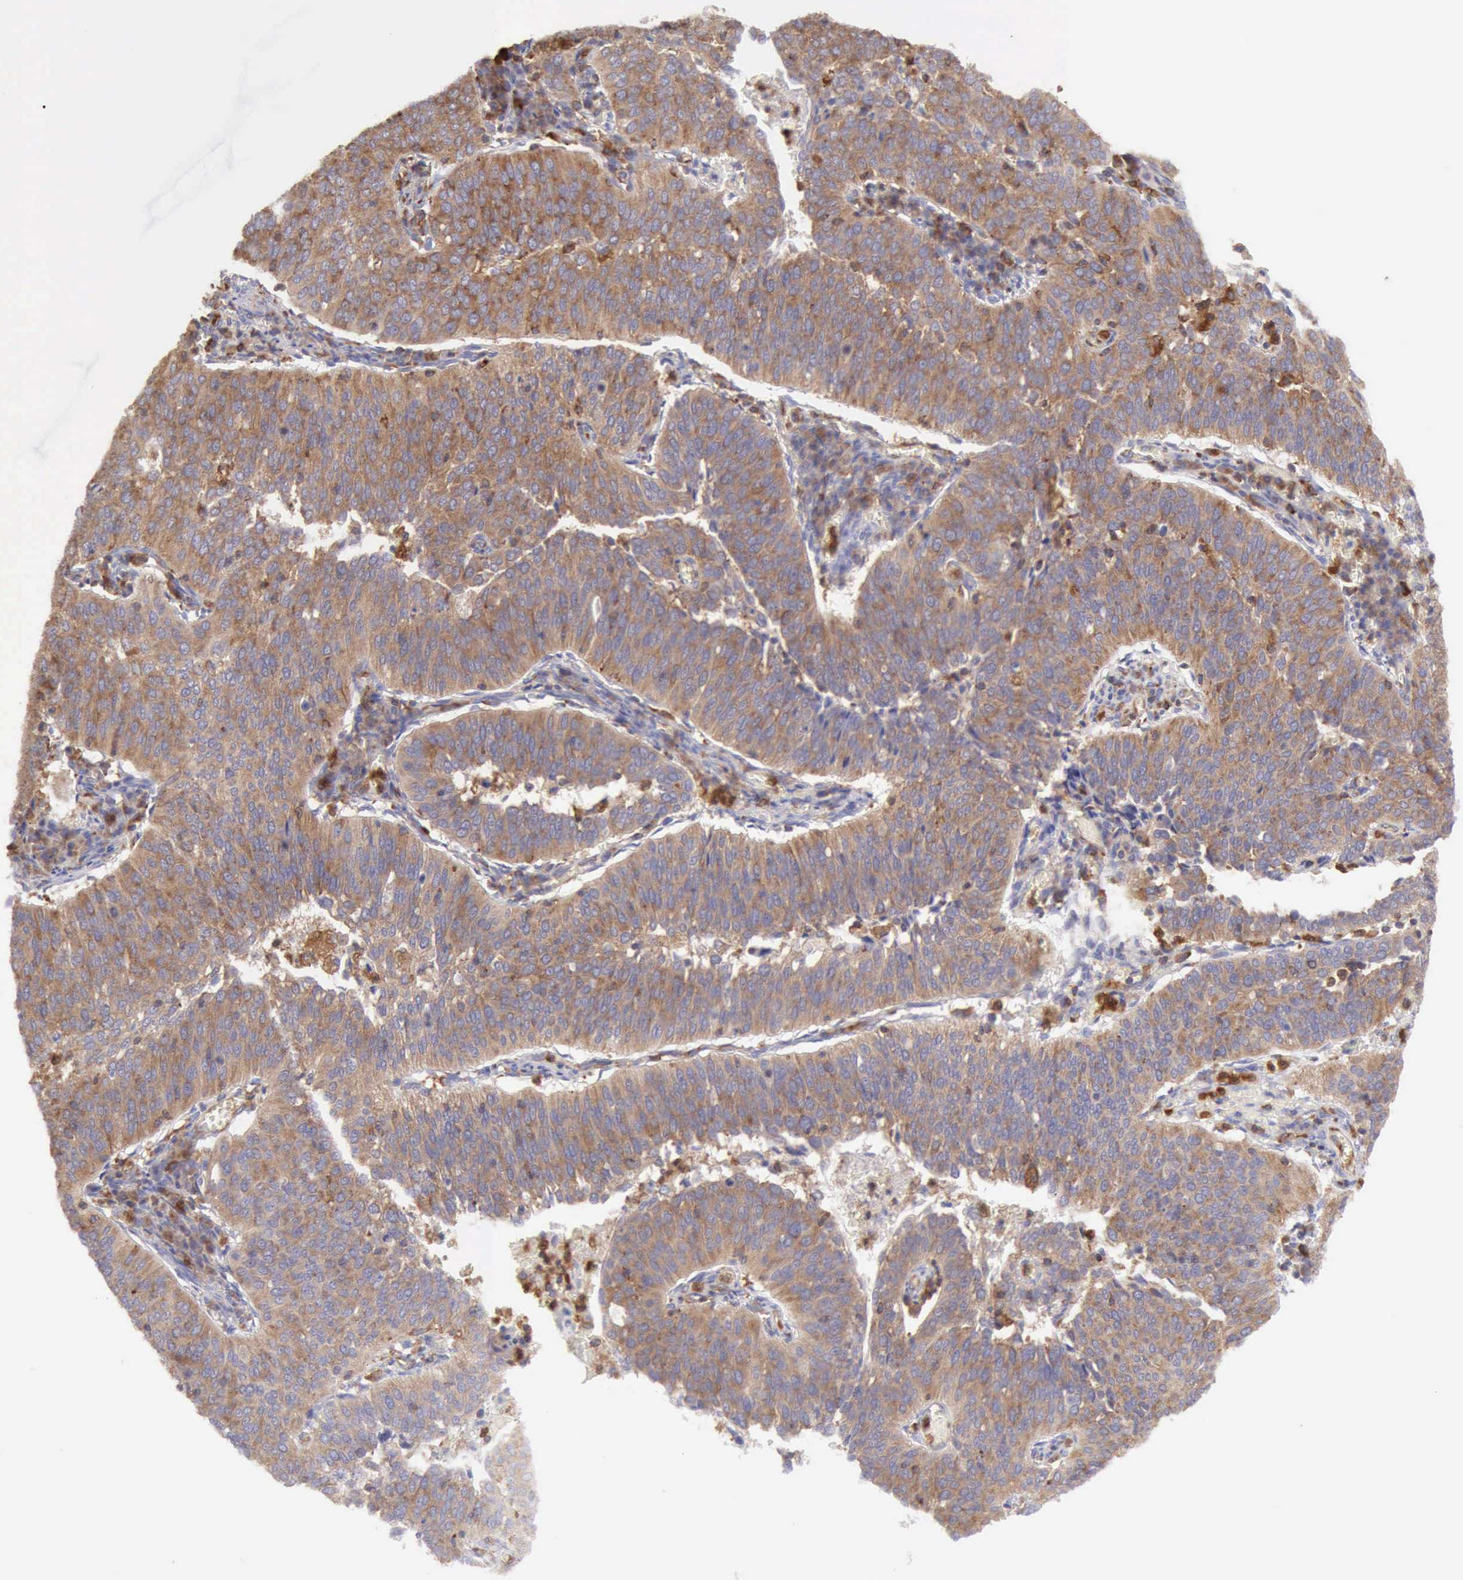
{"staining": {"intensity": "weak", "quantity": ">75%", "location": "cytoplasmic/membranous"}, "tissue": "cervical cancer", "cell_type": "Tumor cells", "image_type": "cancer", "snomed": [{"axis": "morphology", "description": "Squamous cell carcinoma, NOS"}, {"axis": "topography", "description": "Cervix"}], "caption": "The micrograph displays staining of cervical squamous cell carcinoma, revealing weak cytoplasmic/membranous protein positivity (brown color) within tumor cells.", "gene": "ARHGAP4", "patient": {"sex": "female", "age": 39}}